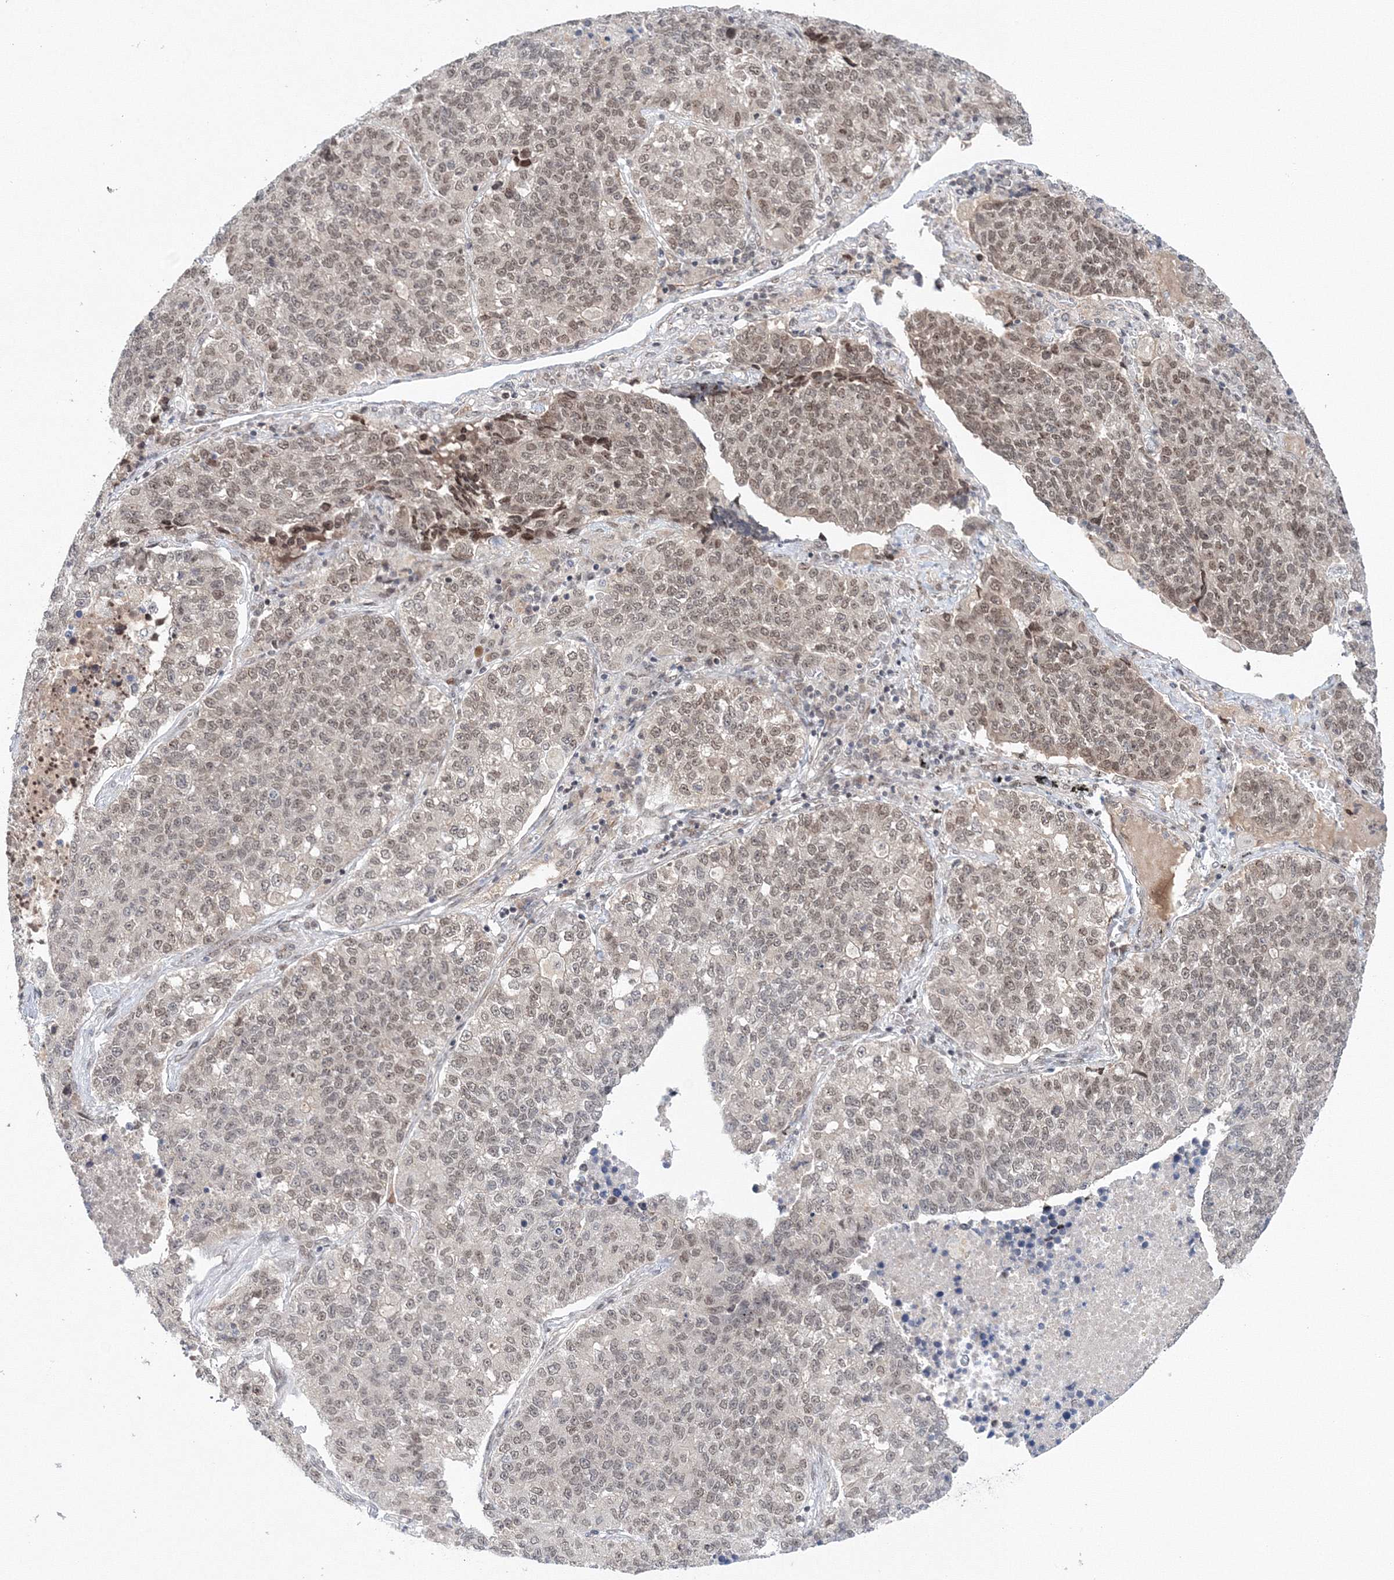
{"staining": {"intensity": "weak", "quantity": "25%-75%", "location": "nuclear"}, "tissue": "lung cancer", "cell_type": "Tumor cells", "image_type": "cancer", "snomed": [{"axis": "morphology", "description": "Adenocarcinoma, NOS"}, {"axis": "topography", "description": "Lung"}], "caption": "About 25%-75% of tumor cells in lung cancer reveal weak nuclear protein positivity as visualized by brown immunohistochemical staining.", "gene": "NOA1", "patient": {"sex": "male", "age": 49}}